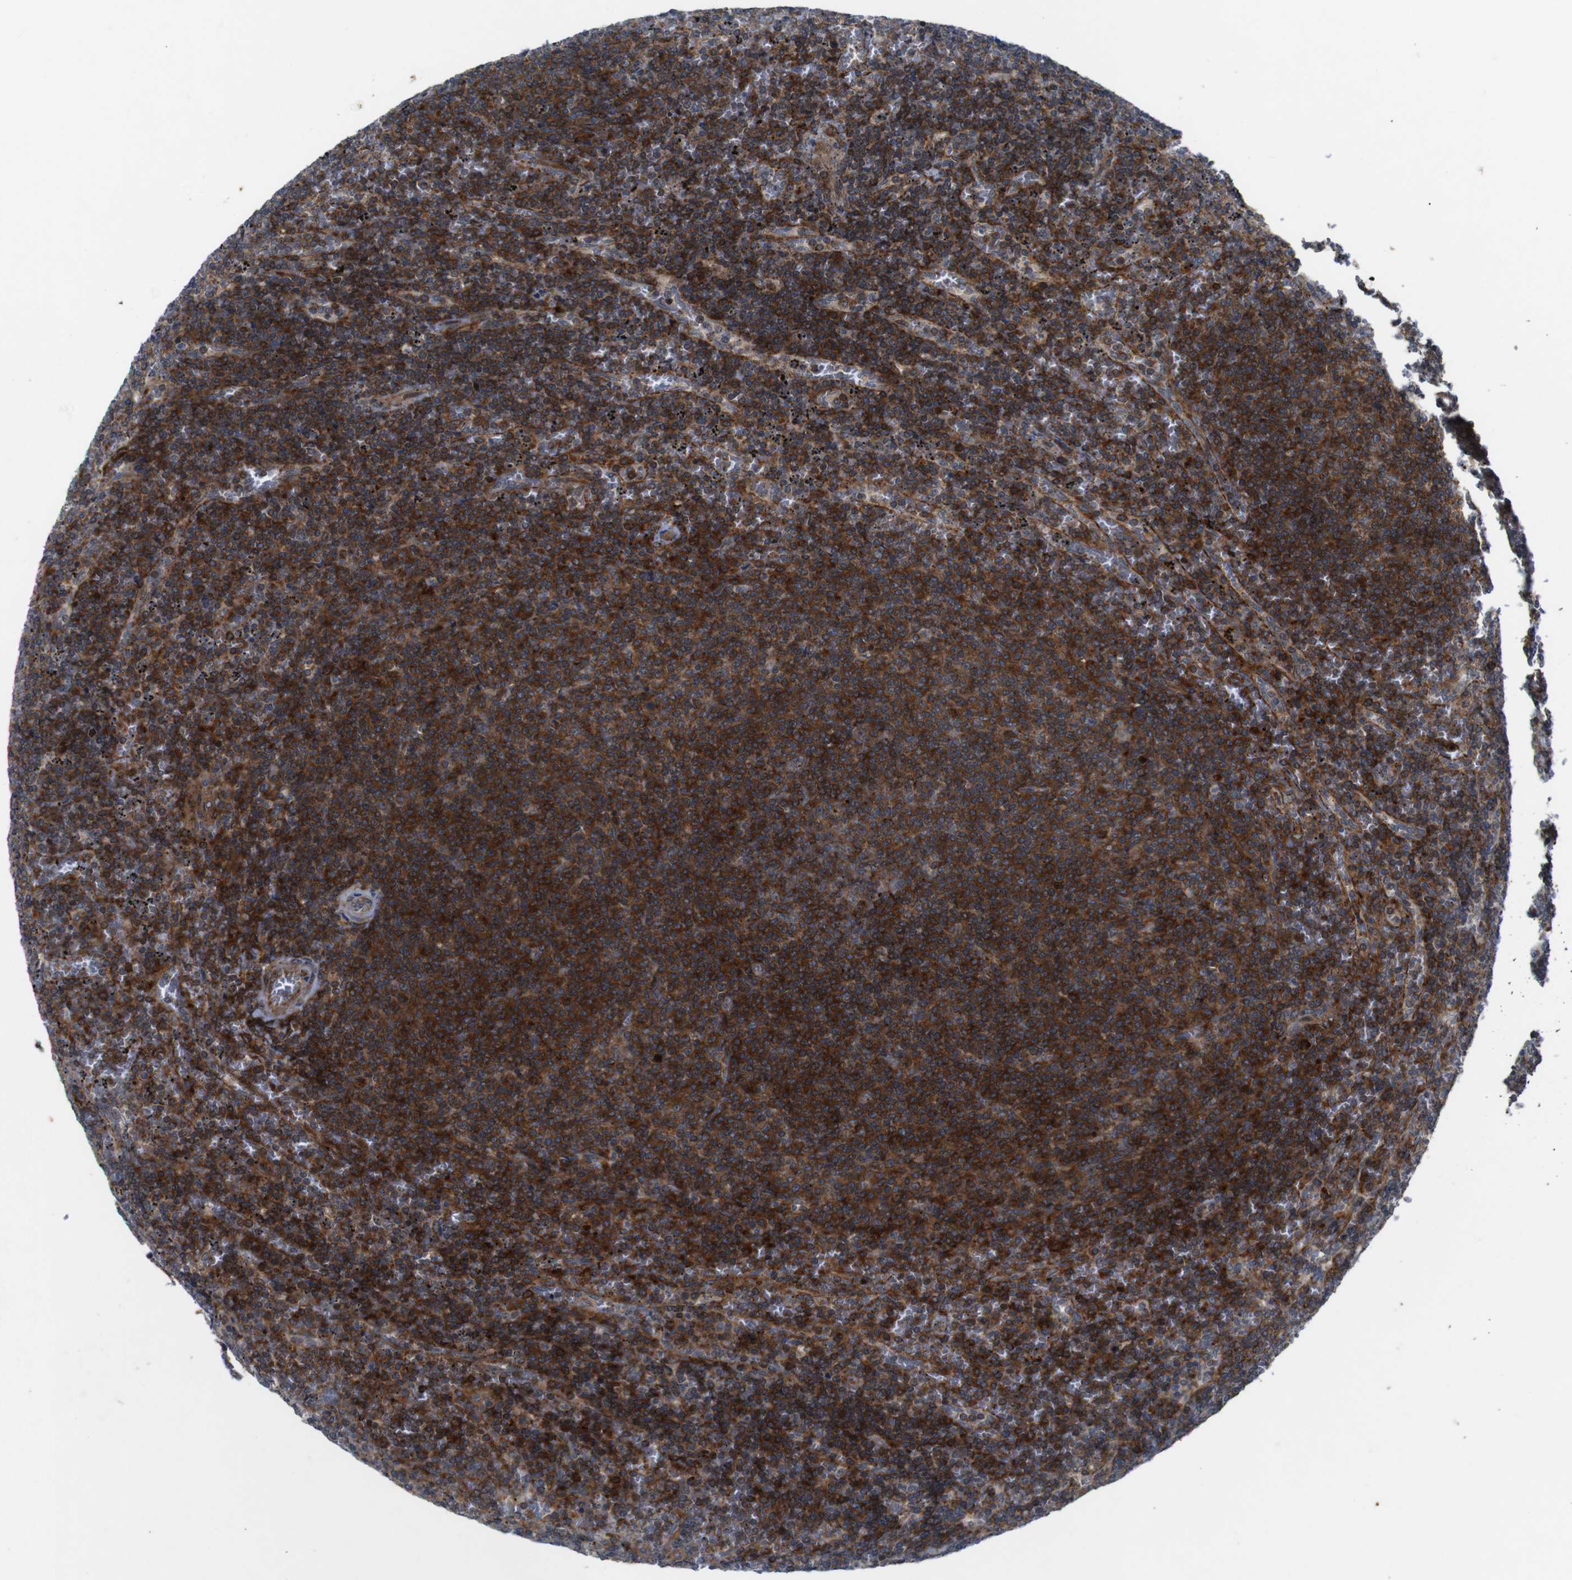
{"staining": {"intensity": "strong", "quantity": ">75%", "location": "cytoplasmic/membranous"}, "tissue": "lymphoma", "cell_type": "Tumor cells", "image_type": "cancer", "snomed": [{"axis": "morphology", "description": "Malignant lymphoma, non-Hodgkin's type, Low grade"}, {"axis": "topography", "description": "Spleen"}], "caption": "A brown stain labels strong cytoplasmic/membranous expression of a protein in lymphoma tumor cells. (DAB (3,3'-diaminobenzidine) IHC, brown staining for protein, blue staining for nuclei).", "gene": "ATP7B", "patient": {"sex": "female", "age": 50}}